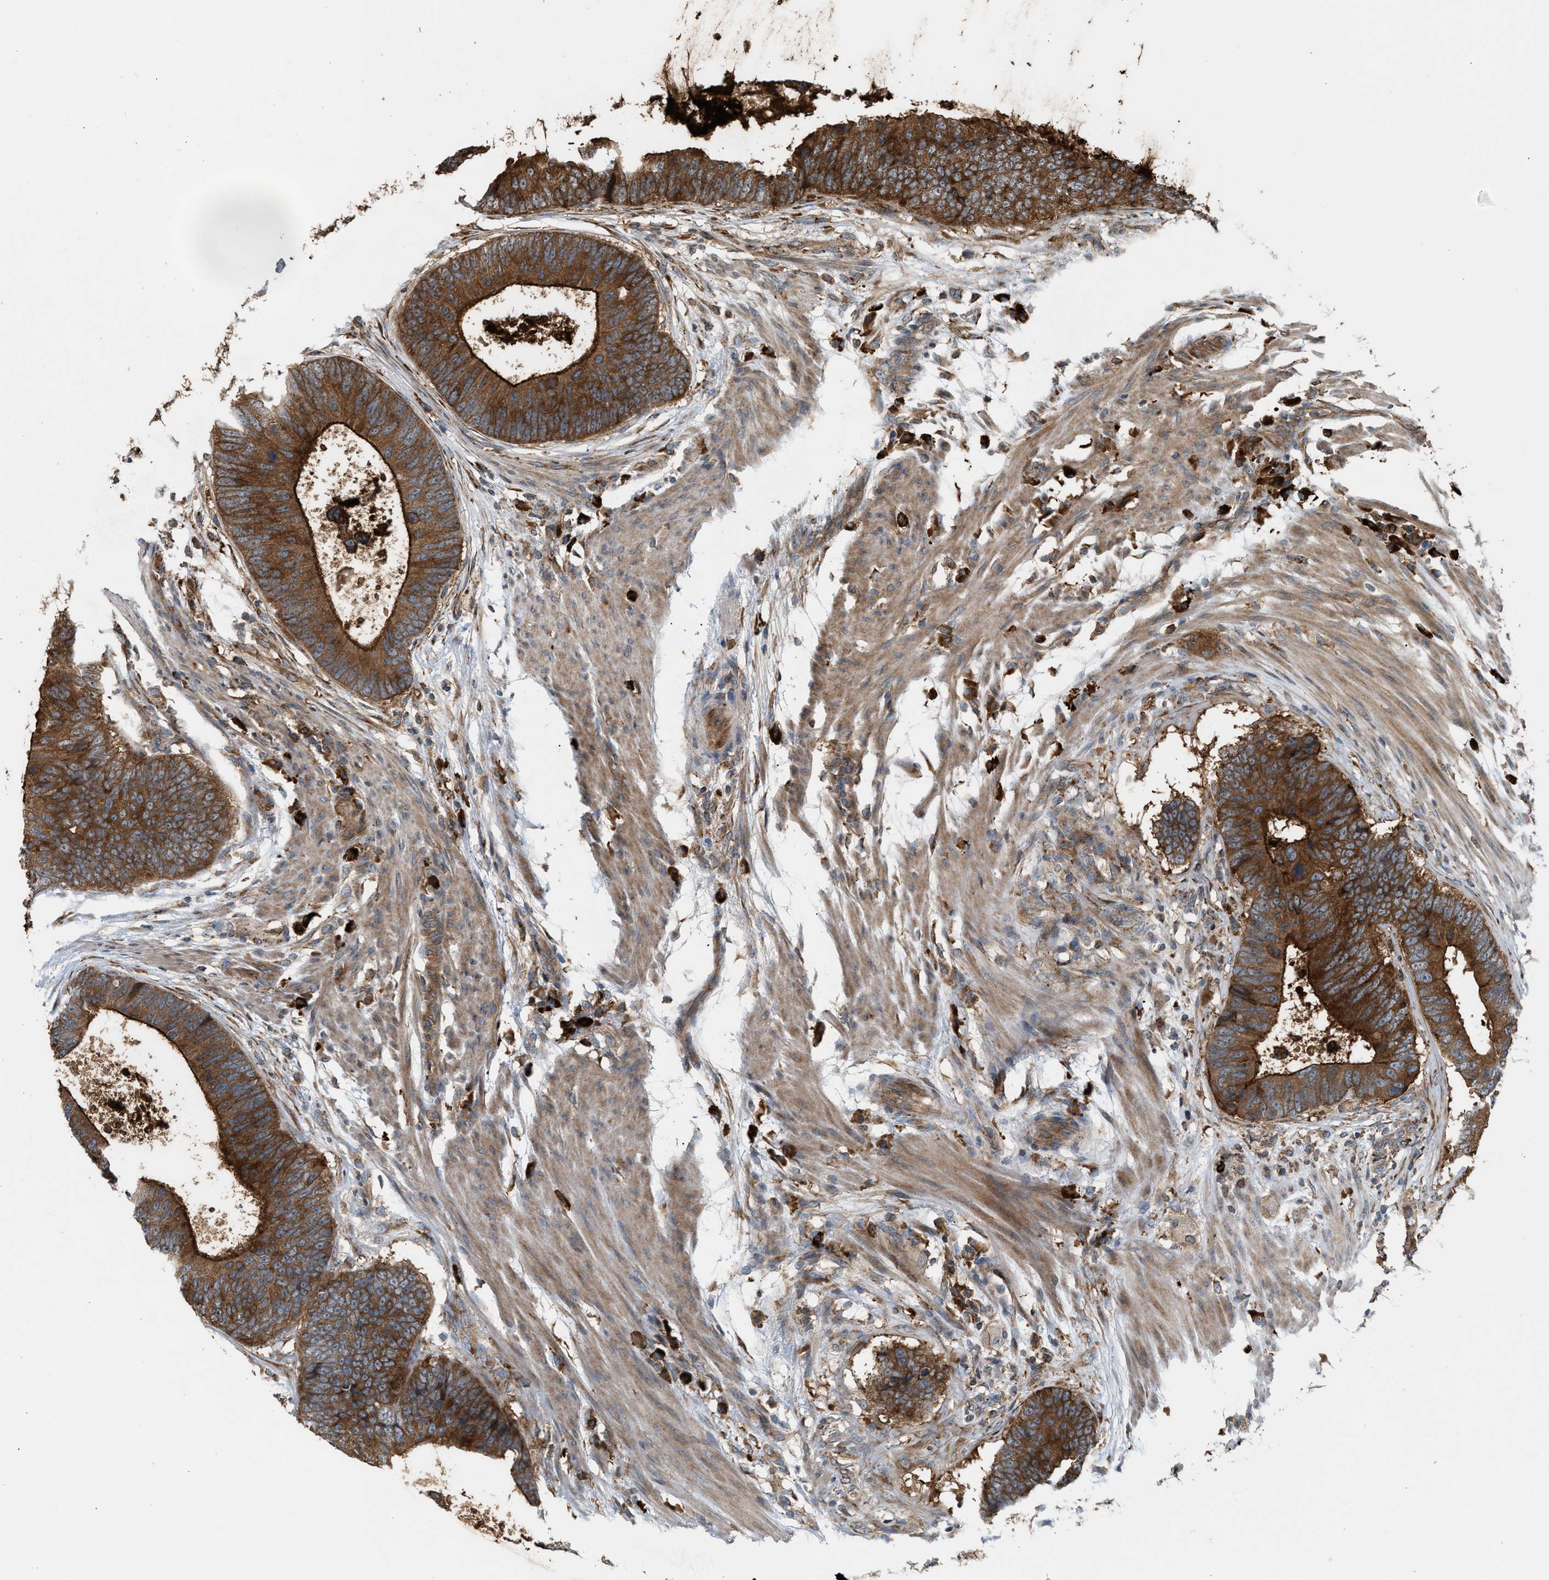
{"staining": {"intensity": "strong", "quantity": ">75%", "location": "cytoplasmic/membranous"}, "tissue": "colorectal cancer", "cell_type": "Tumor cells", "image_type": "cancer", "snomed": [{"axis": "morphology", "description": "Adenocarcinoma, NOS"}, {"axis": "topography", "description": "Colon"}], "caption": "This image demonstrates immunohistochemistry (IHC) staining of human colorectal adenocarcinoma, with high strong cytoplasmic/membranous positivity in about >75% of tumor cells.", "gene": "BAIAP2L1", "patient": {"sex": "male", "age": 56}}